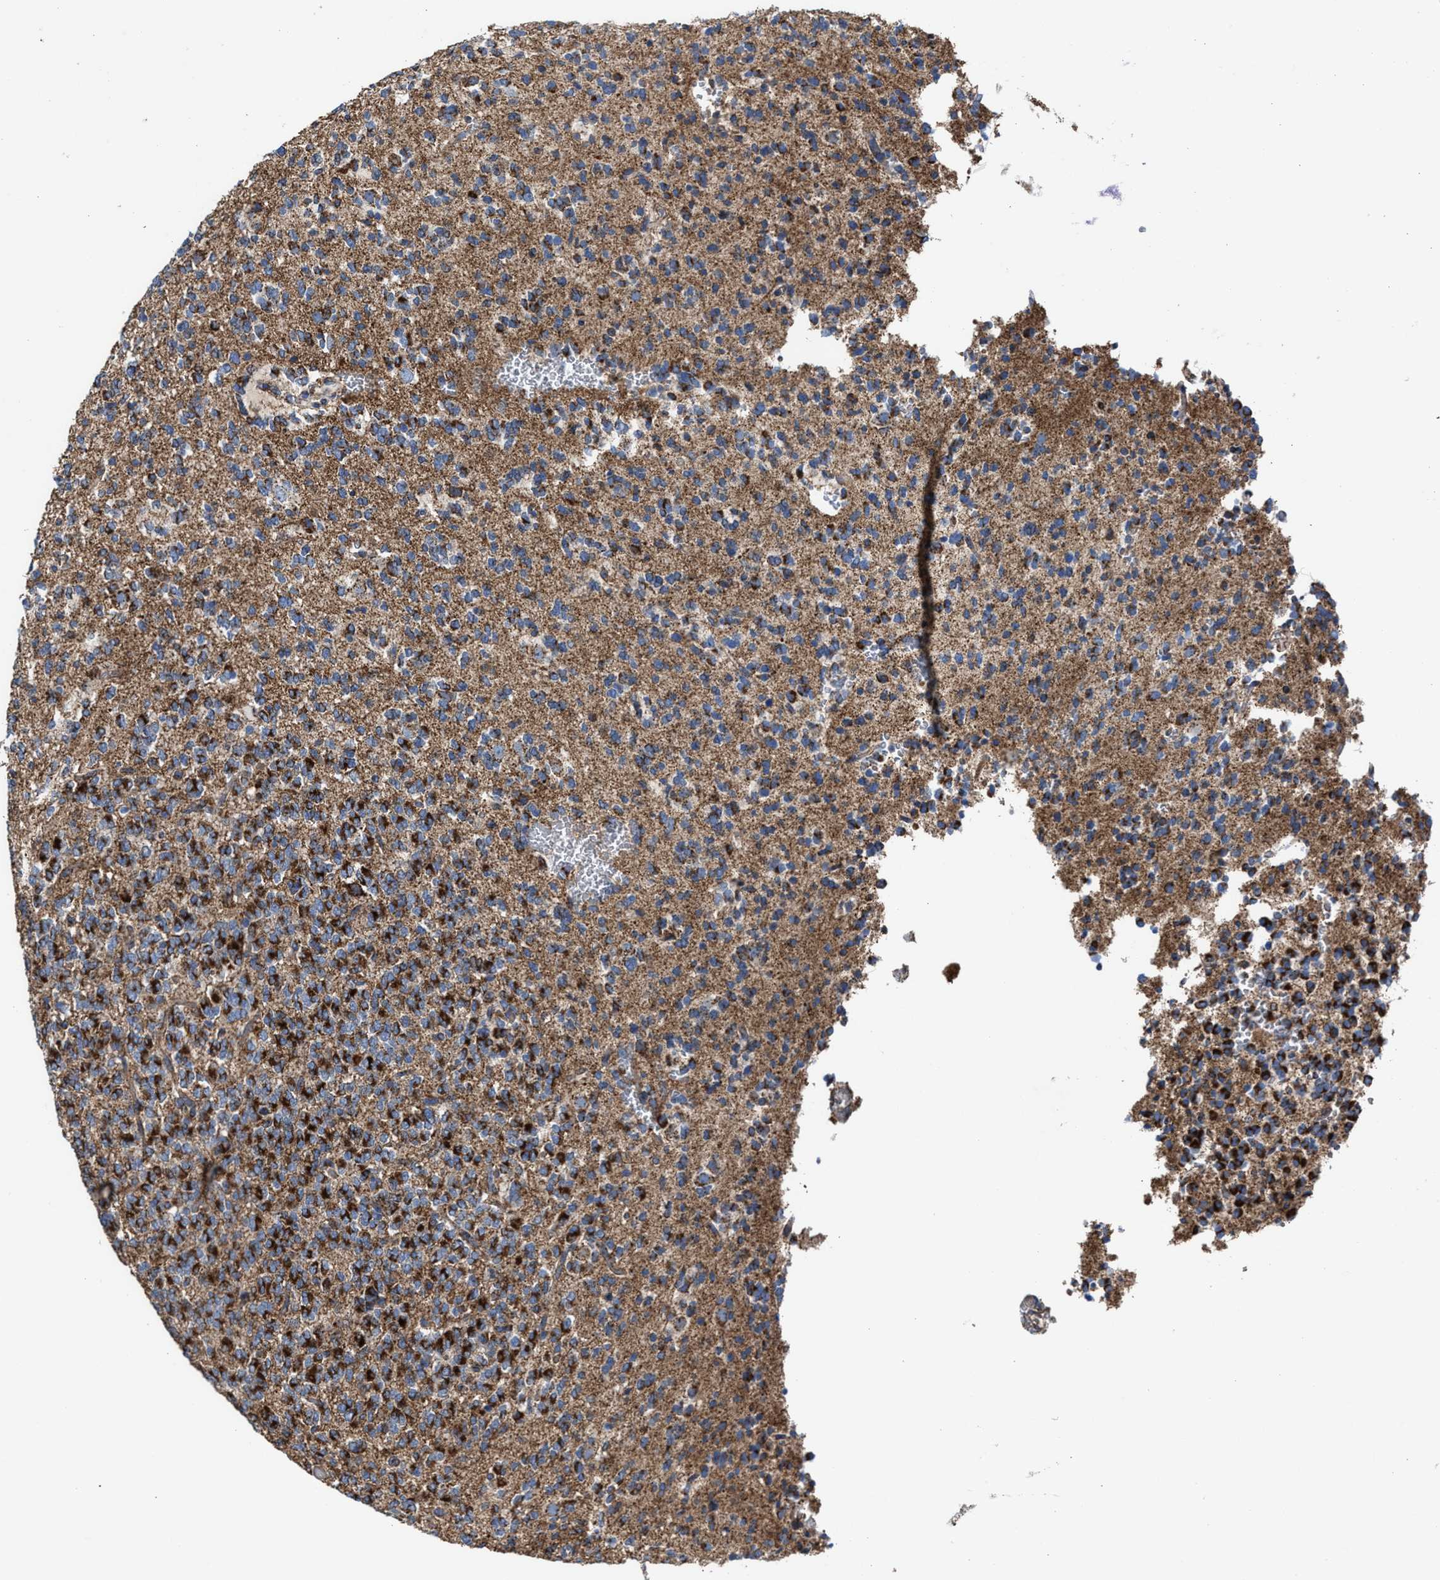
{"staining": {"intensity": "strong", "quantity": "25%-75%", "location": "cytoplasmic/membranous"}, "tissue": "glioma", "cell_type": "Tumor cells", "image_type": "cancer", "snomed": [{"axis": "morphology", "description": "Glioma, malignant, Low grade"}, {"axis": "topography", "description": "Brain"}], "caption": "Tumor cells show high levels of strong cytoplasmic/membranous staining in approximately 25%-75% of cells in human glioma.", "gene": "MECR", "patient": {"sex": "male", "age": 38}}